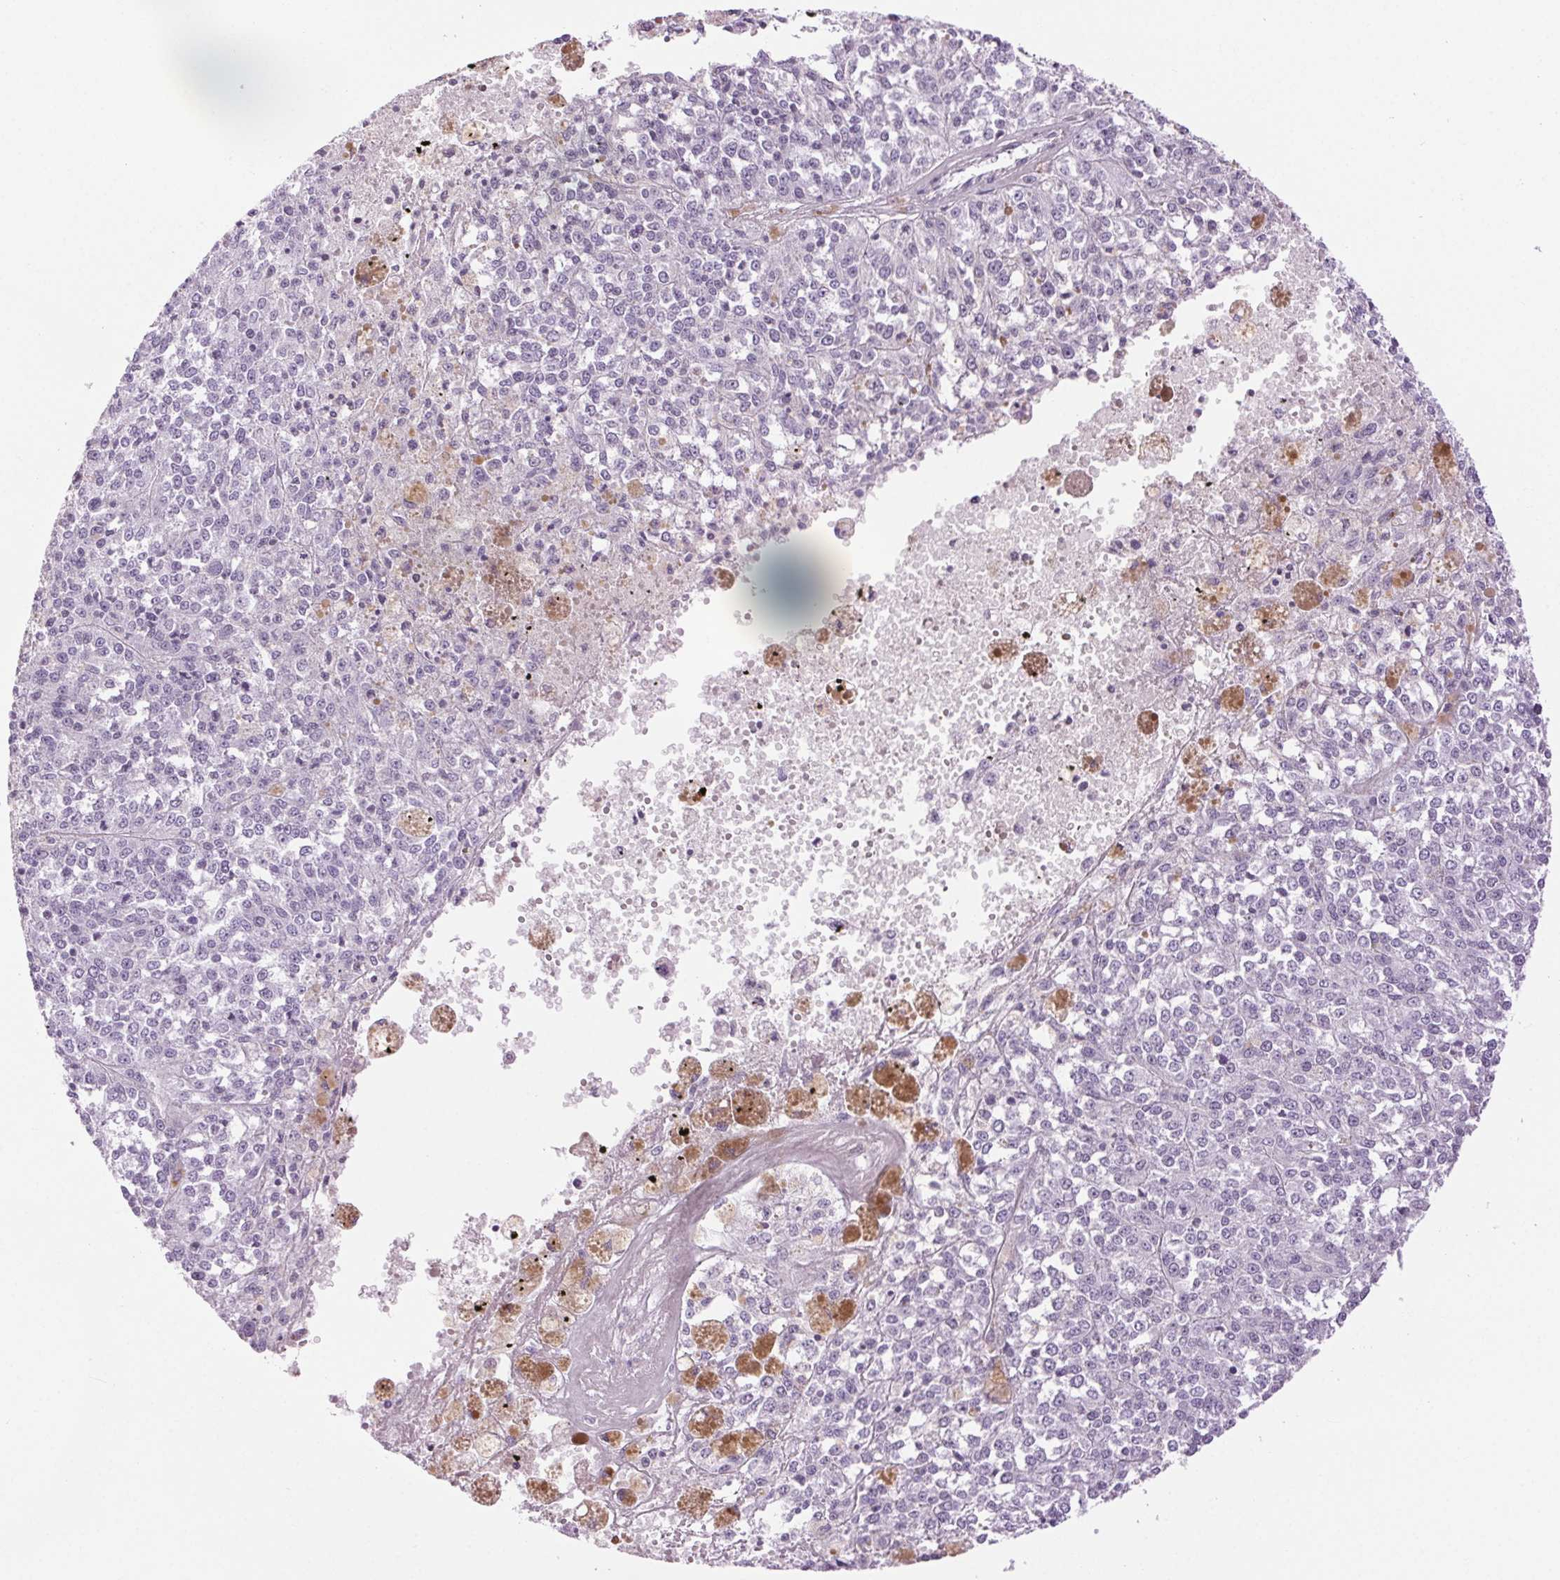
{"staining": {"intensity": "negative", "quantity": "none", "location": "none"}, "tissue": "melanoma", "cell_type": "Tumor cells", "image_type": "cancer", "snomed": [{"axis": "morphology", "description": "Malignant melanoma, Metastatic site"}, {"axis": "topography", "description": "Lymph node"}], "caption": "This is a image of immunohistochemistry (IHC) staining of malignant melanoma (metastatic site), which shows no staining in tumor cells. (Stains: DAB (3,3'-diaminobenzidine) IHC with hematoxylin counter stain, Microscopy: brightfield microscopy at high magnification).", "gene": "BEND2", "patient": {"sex": "female", "age": 64}}